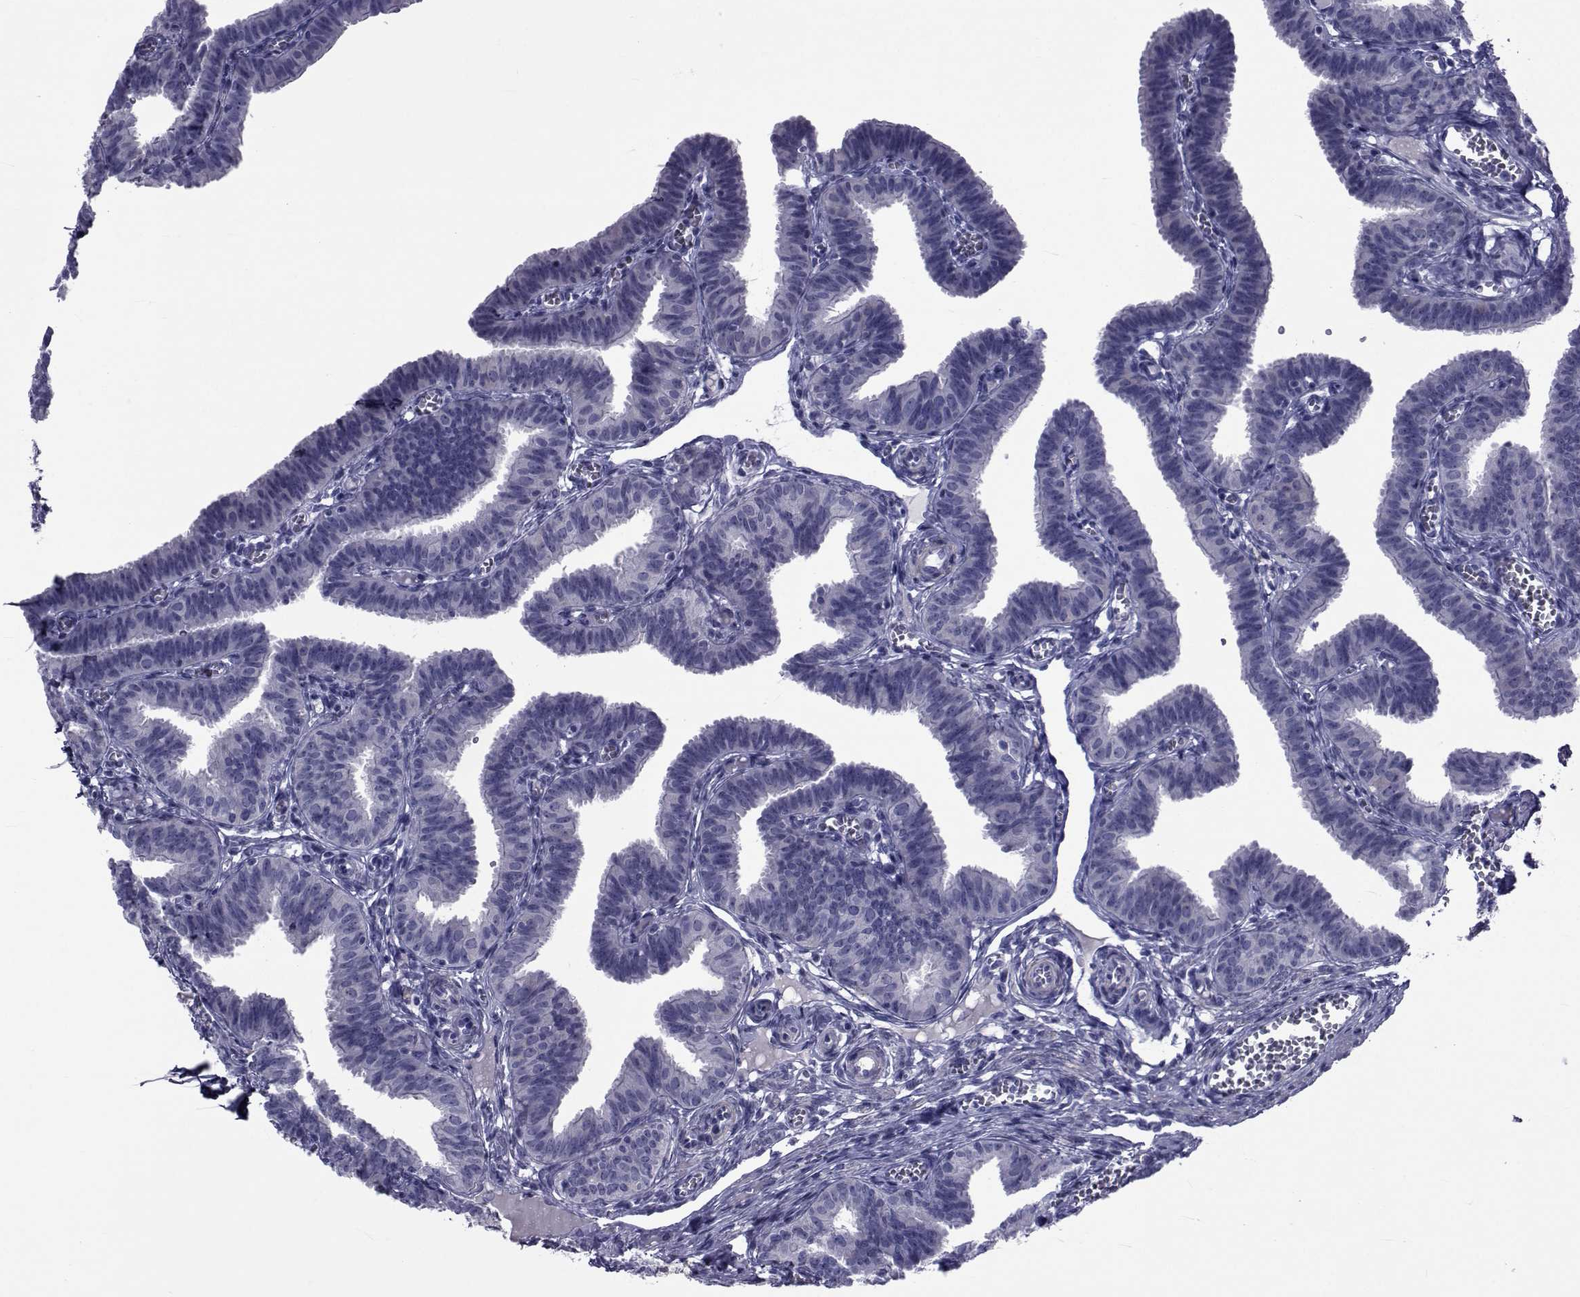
{"staining": {"intensity": "negative", "quantity": "none", "location": "none"}, "tissue": "fallopian tube", "cell_type": "Glandular cells", "image_type": "normal", "snomed": [{"axis": "morphology", "description": "Normal tissue, NOS"}, {"axis": "topography", "description": "Fallopian tube"}], "caption": "This is an immunohistochemistry micrograph of benign human fallopian tube. There is no staining in glandular cells.", "gene": "GKAP1", "patient": {"sex": "female", "age": 25}}